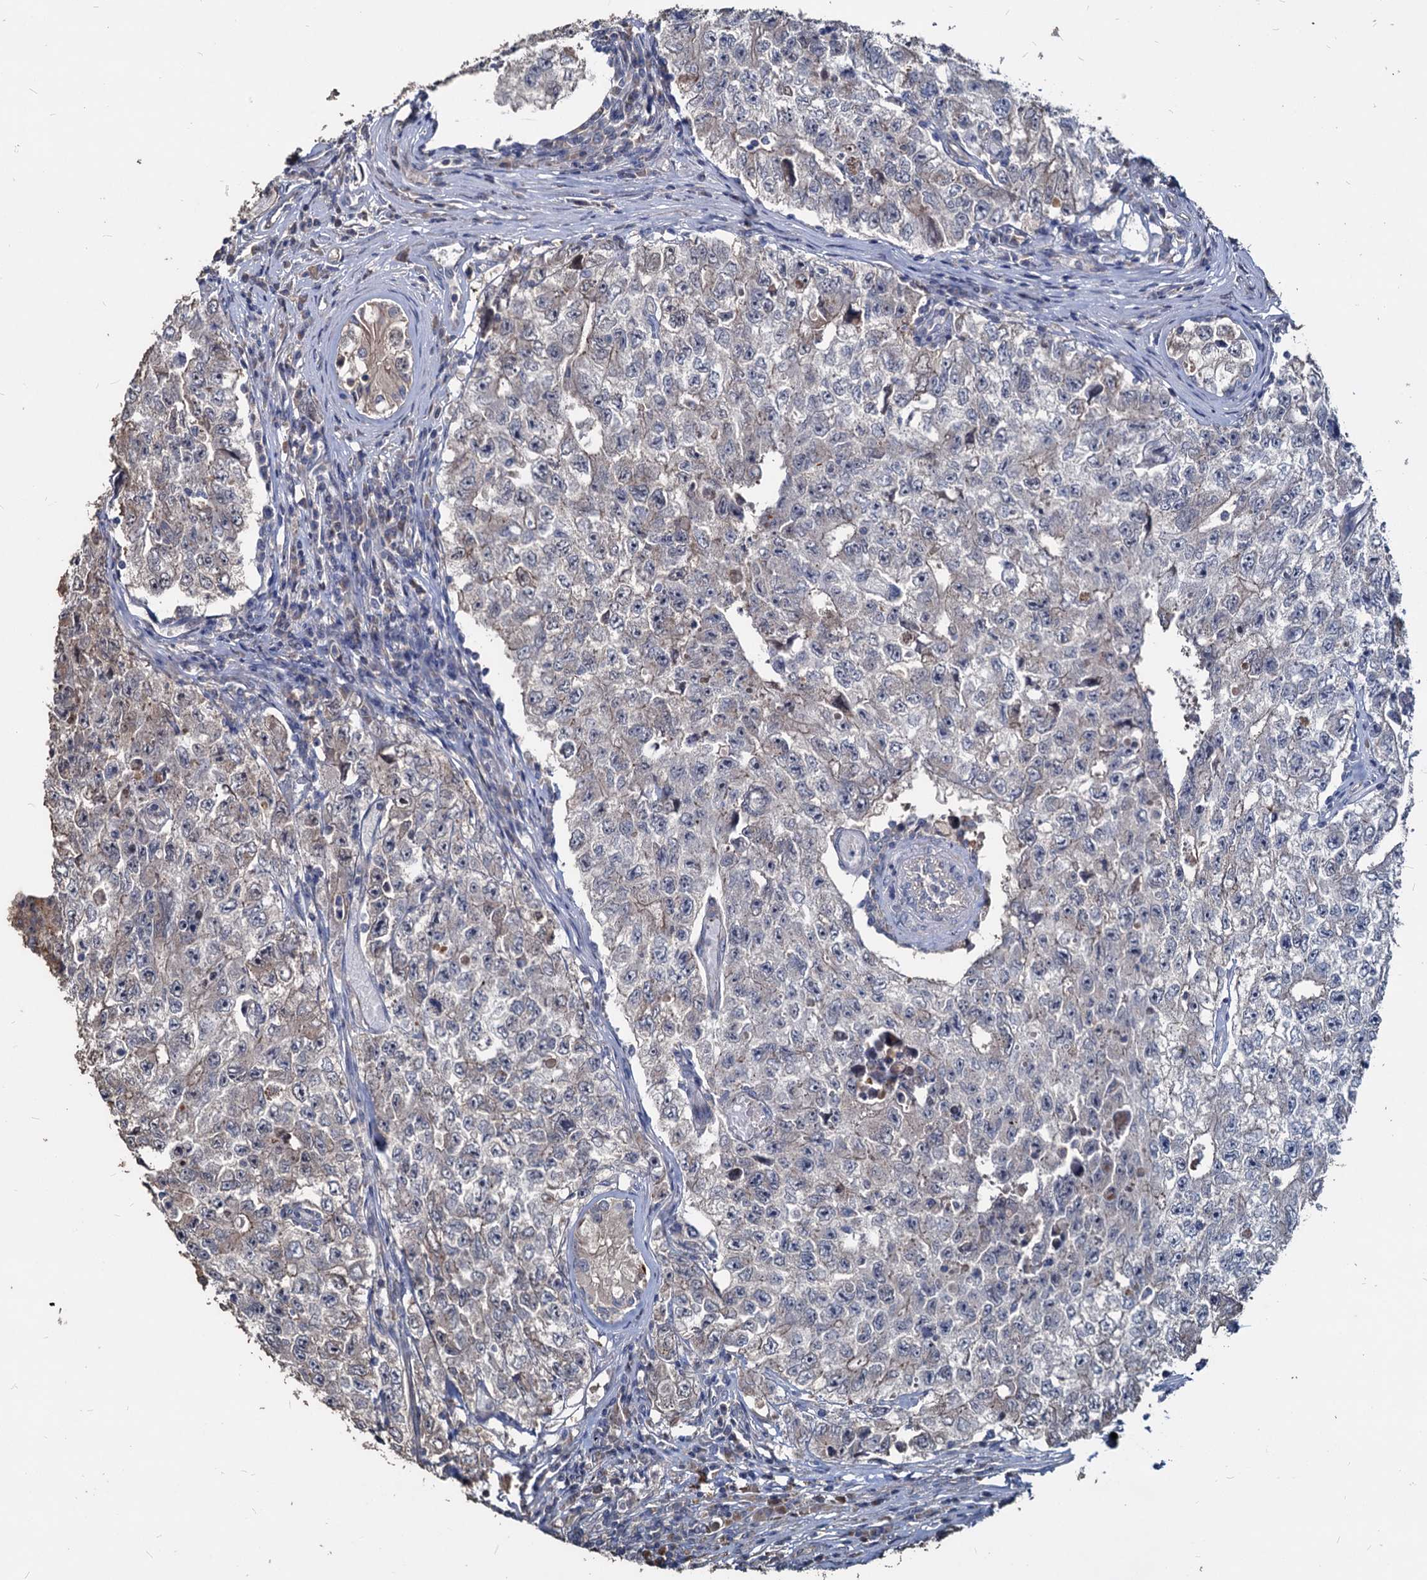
{"staining": {"intensity": "negative", "quantity": "none", "location": "none"}, "tissue": "testis cancer", "cell_type": "Tumor cells", "image_type": "cancer", "snomed": [{"axis": "morphology", "description": "Carcinoma, Embryonal, NOS"}, {"axis": "topography", "description": "Testis"}], "caption": "Human embryonal carcinoma (testis) stained for a protein using immunohistochemistry shows no positivity in tumor cells.", "gene": "DEPDC4", "patient": {"sex": "male", "age": 17}}